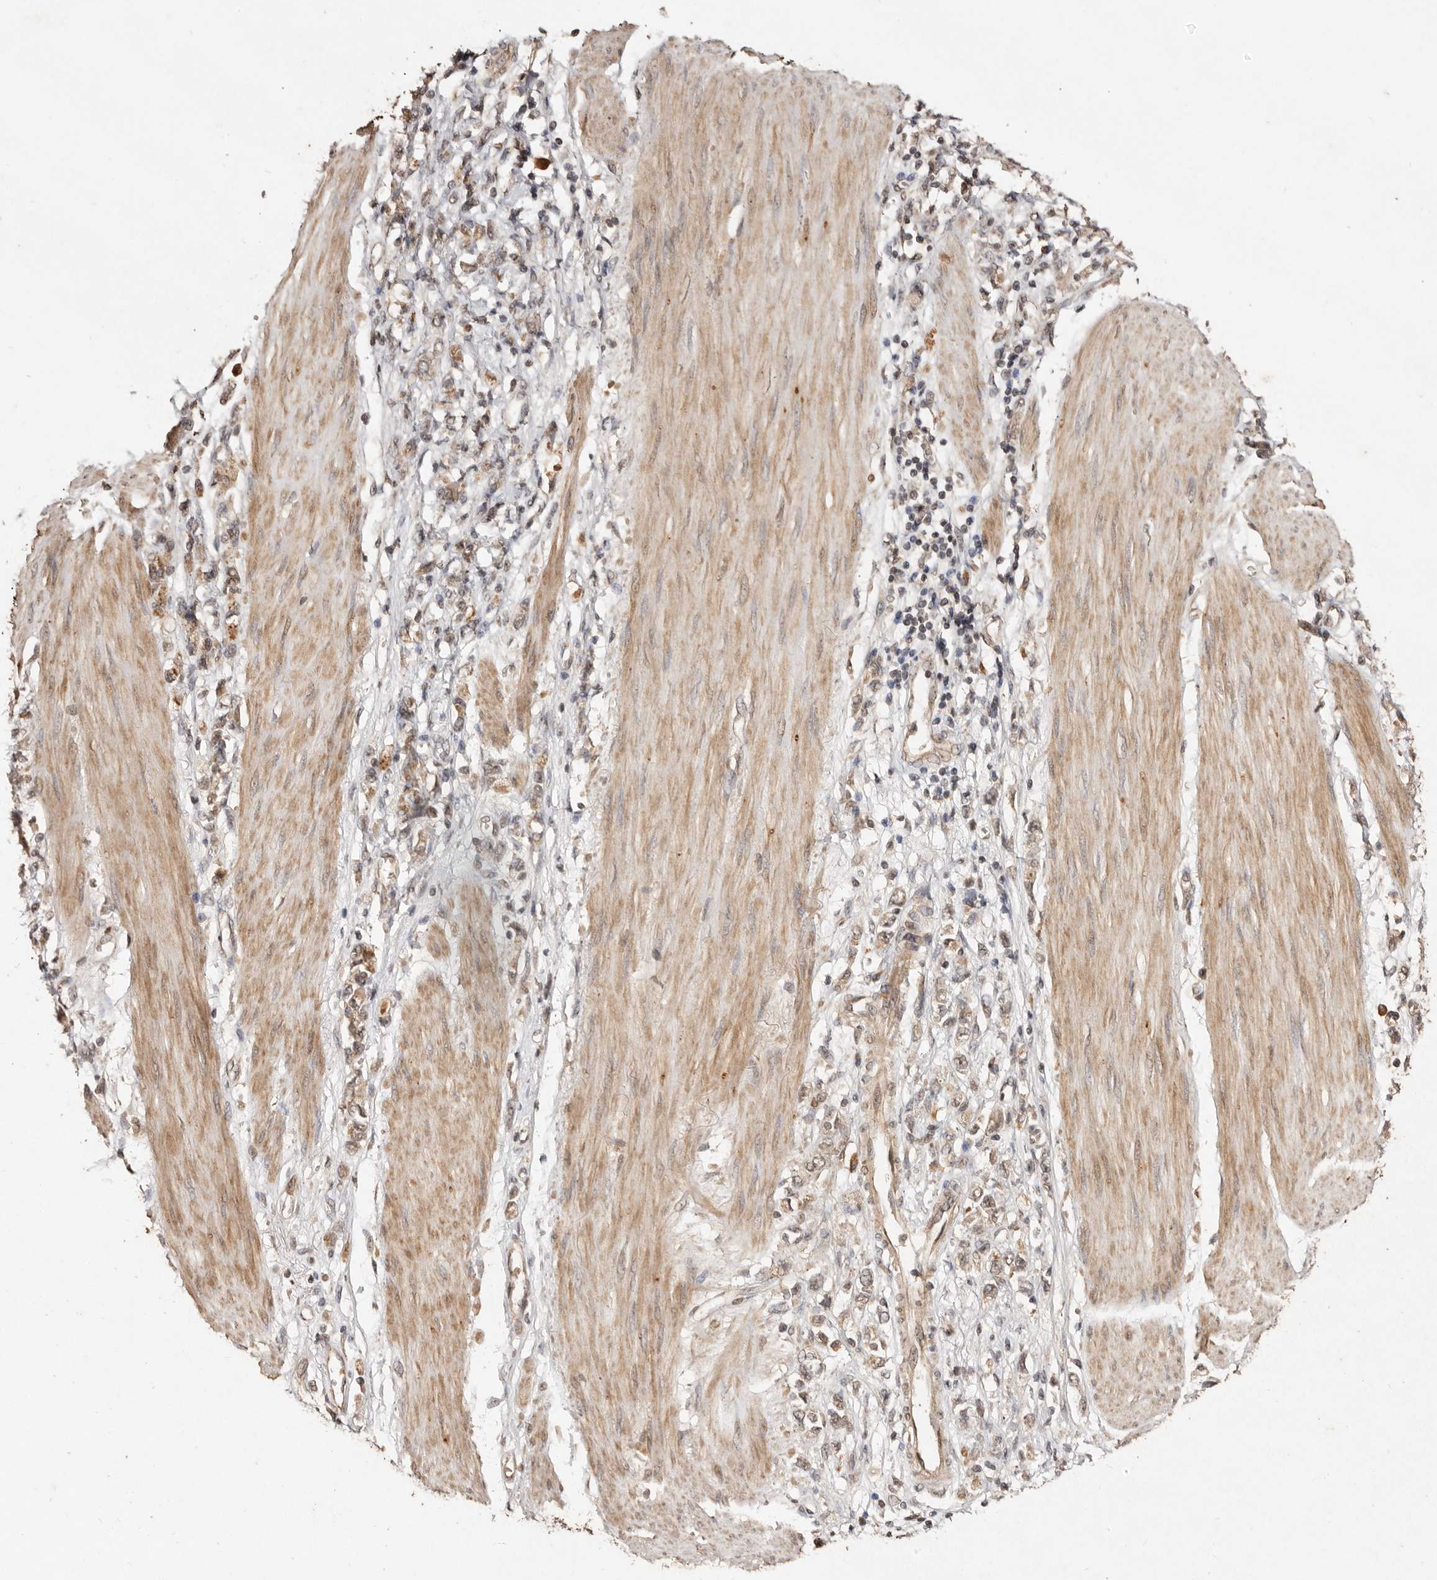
{"staining": {"intensity": "weak", "quantity": "25%-75%", "location": "cytoplasmic/membranous,nuclear"}, "tissue": "stomach cancer", "cell_type": "Tumor cells", "image_type": "cancer", "snomed": [{"axis": "morphology", "description": "Adenocarcinoma, NOS"}, {"axis": "topography", "description": "Stomach"}], "caption": "Human stomach cancer stained with a brown dye displays weak cytoplasmic/membranous and nuclear positive expression in approximately 25%-75% of tumor cells.", "gene": "NOTCH1", "patient": {"sex": "female", "age": 76}}